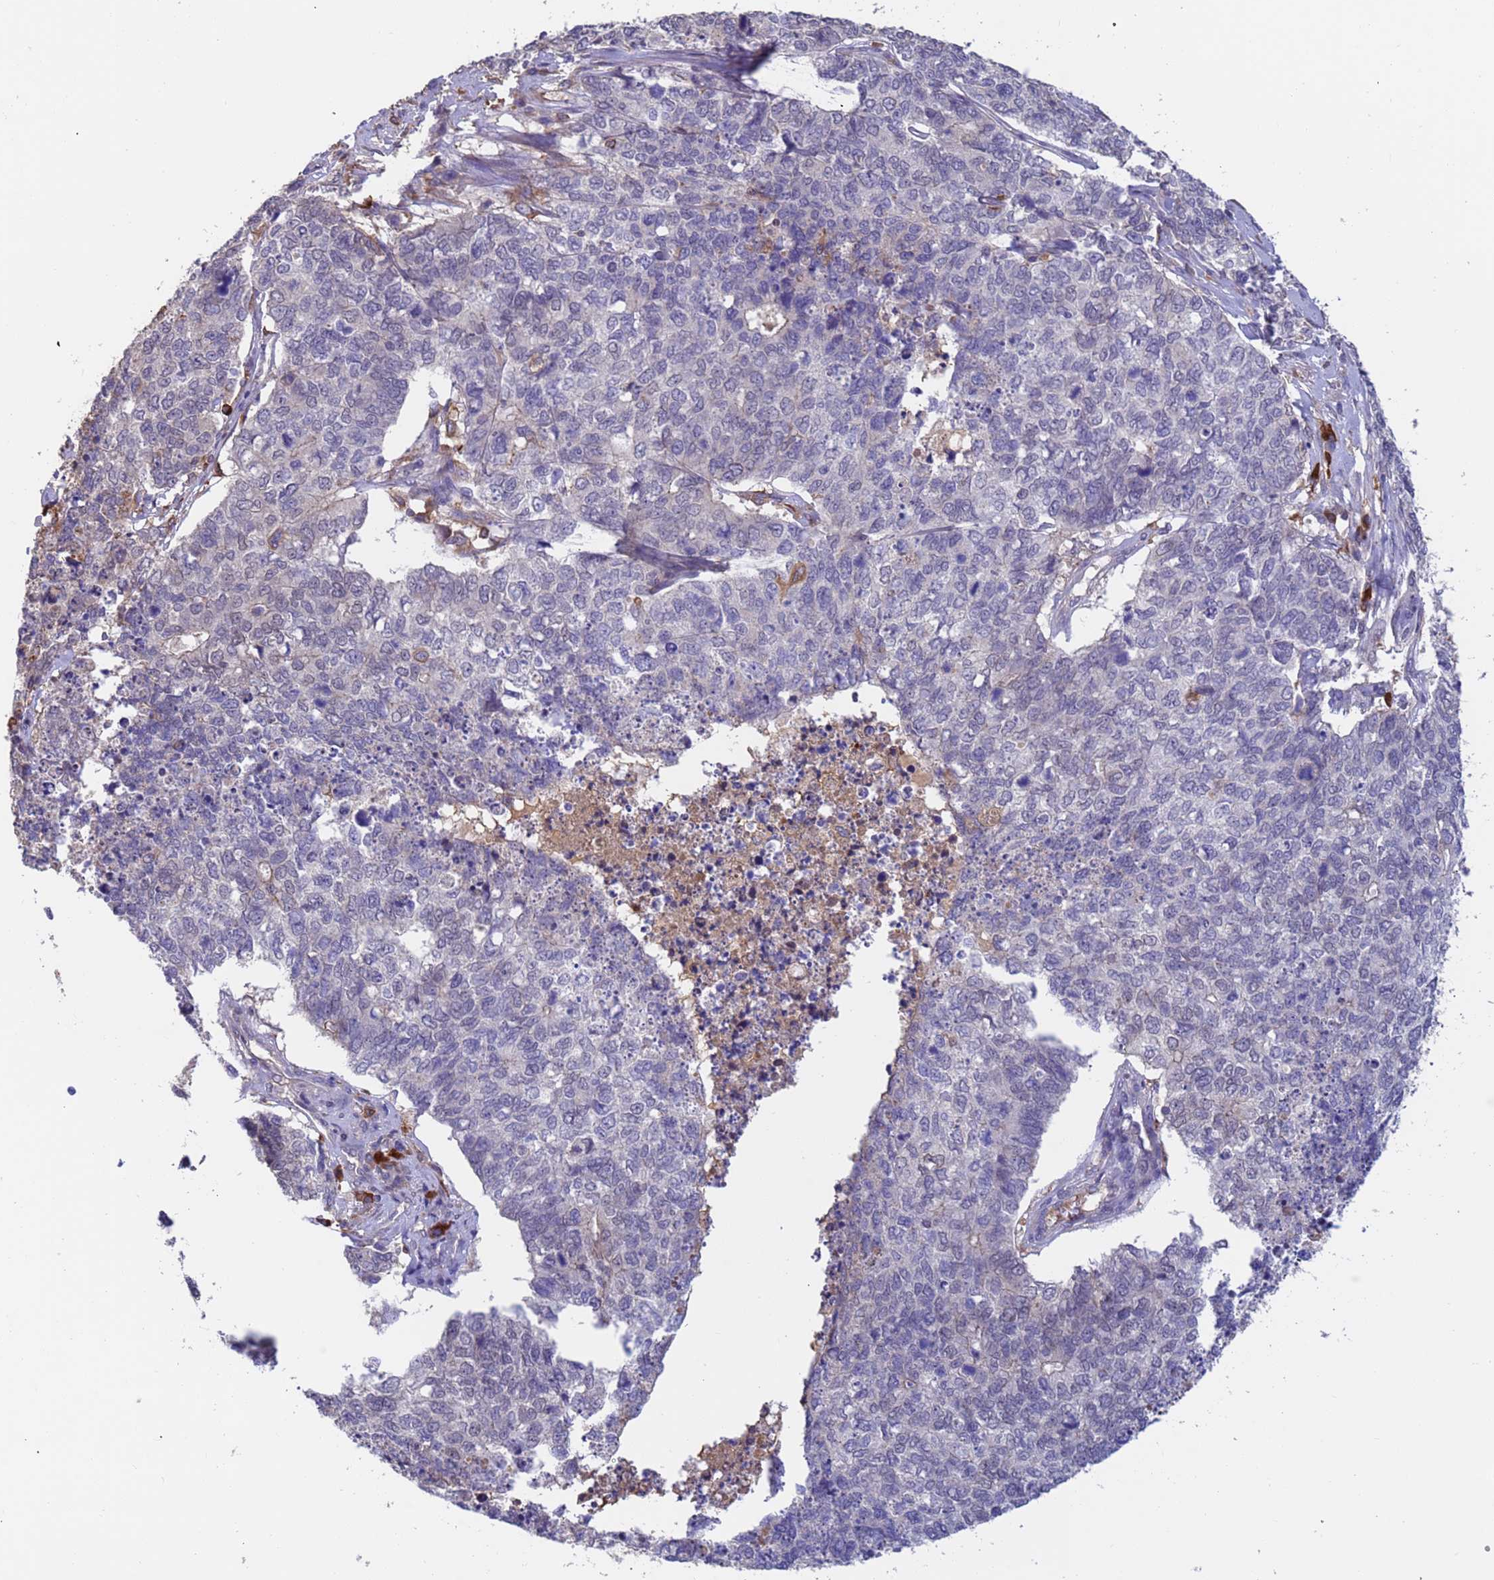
{"staining": {"intensity": "negative", "quantity": "none", "location": "none"}, "tissue": "cervical cancer", "cell_type": "Tumor cells", "image_type": "cancer", "snomed": [{"axis": "morphology", "description": "Squamous cell carcinoma, NOS"}, {"axis": "topography", "description": "Cervix"}], "caption": "Immunohistochemistry (IHC) of cervical cancer (squamous cell carcinoma) shows no positivity in tumor cells.", "gene": "AMPD3", "patient": {"sex": "female", "age": 63}}